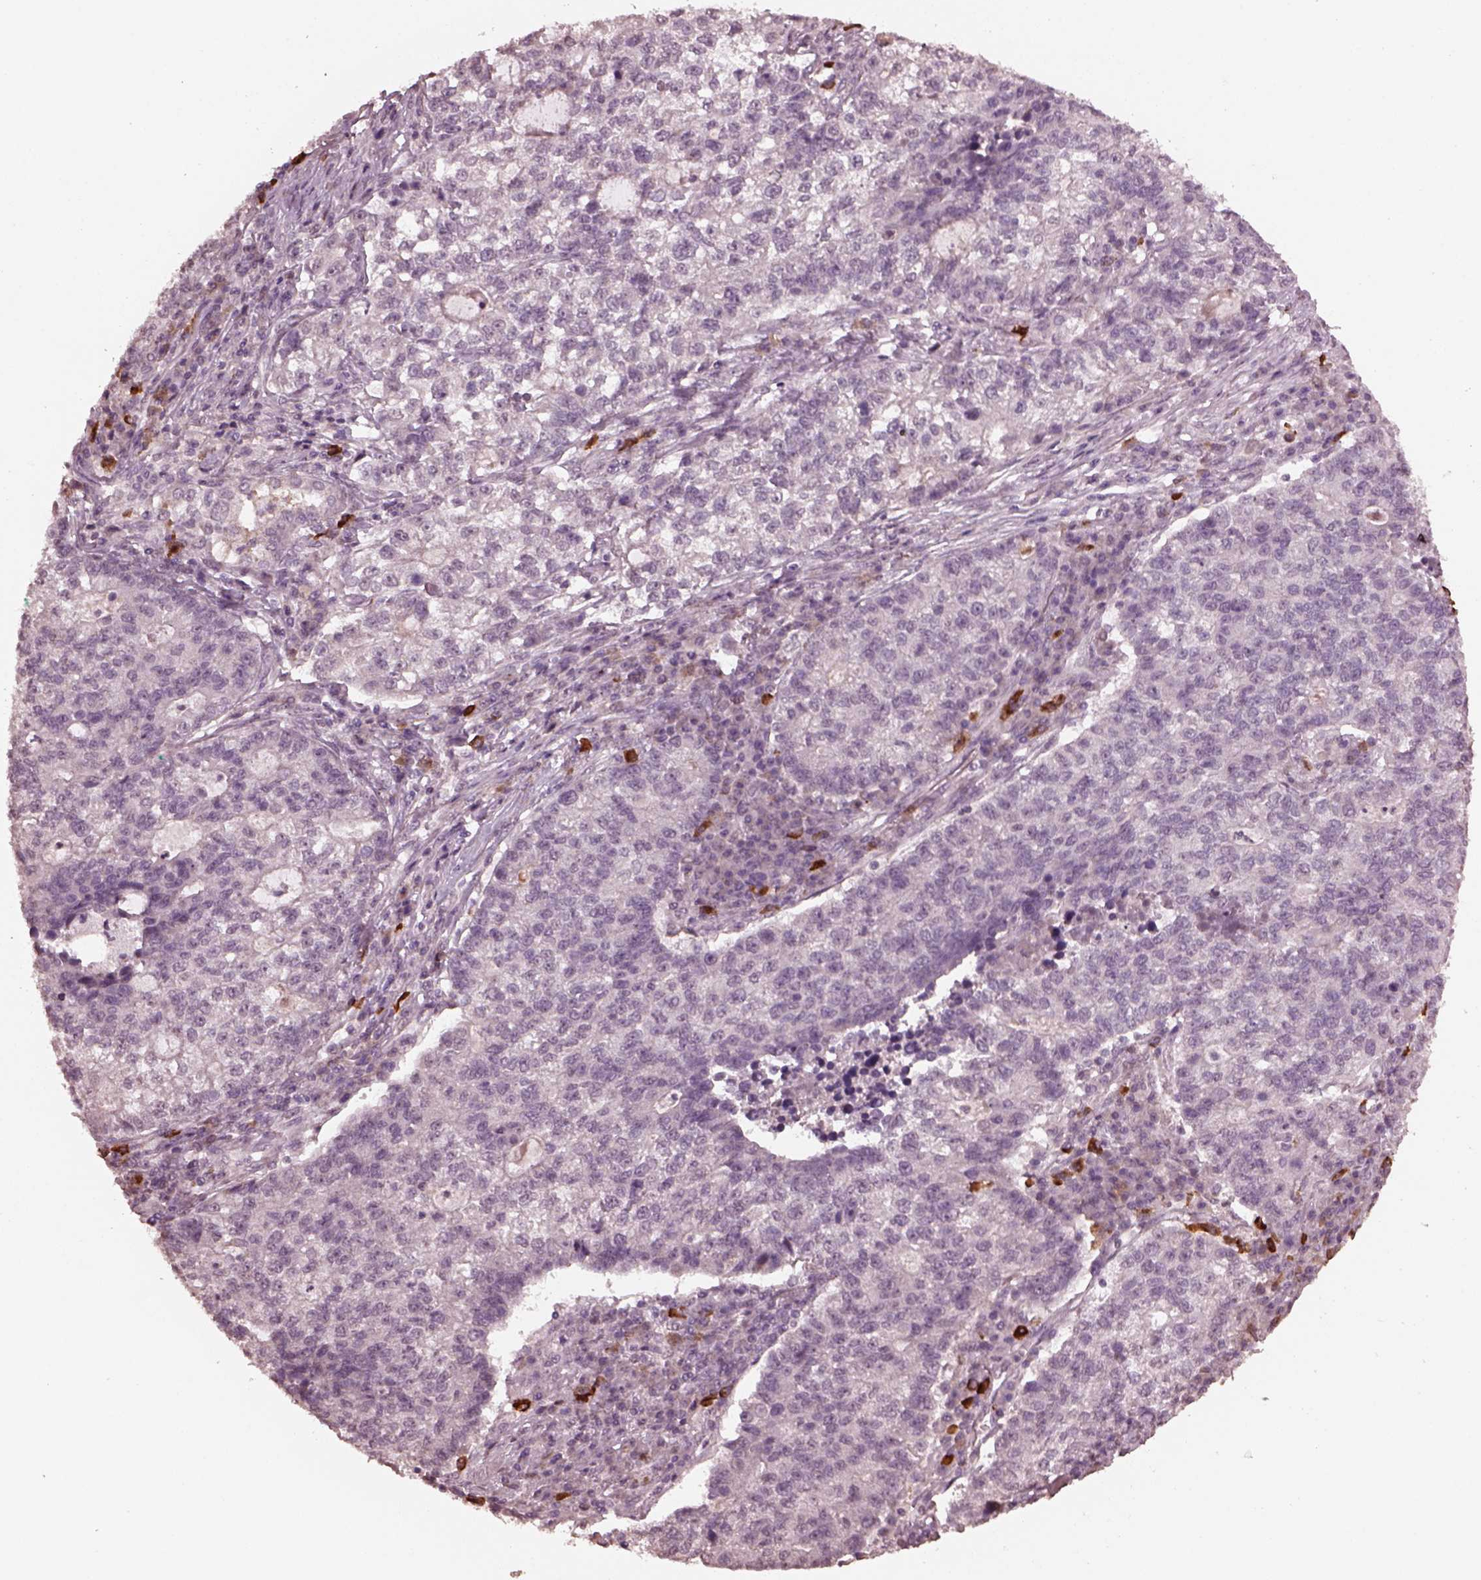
{"staining": {"intensity": "negative", "quantity": "none", "location": "none"}, "tissue": "lung cancer", "cell_type": "Tumor cells", "image_type": "cancer", "snomed": [{"axis": "morphology", "description": "Adenocarcinoma, NOS"}, {"axis": "topography", "description": "Lung"}], "caption": "Micrograph shows no significant protein expression in tumor cells of lung adenocarcinoma. (Brightfield microscopy of DAB (3,3'-diaminobenzidine) immunohistochemistry (IHC) at high magnification).", "gene": "IL18RAP", "patient": {"sex": "male", "age": 57}}